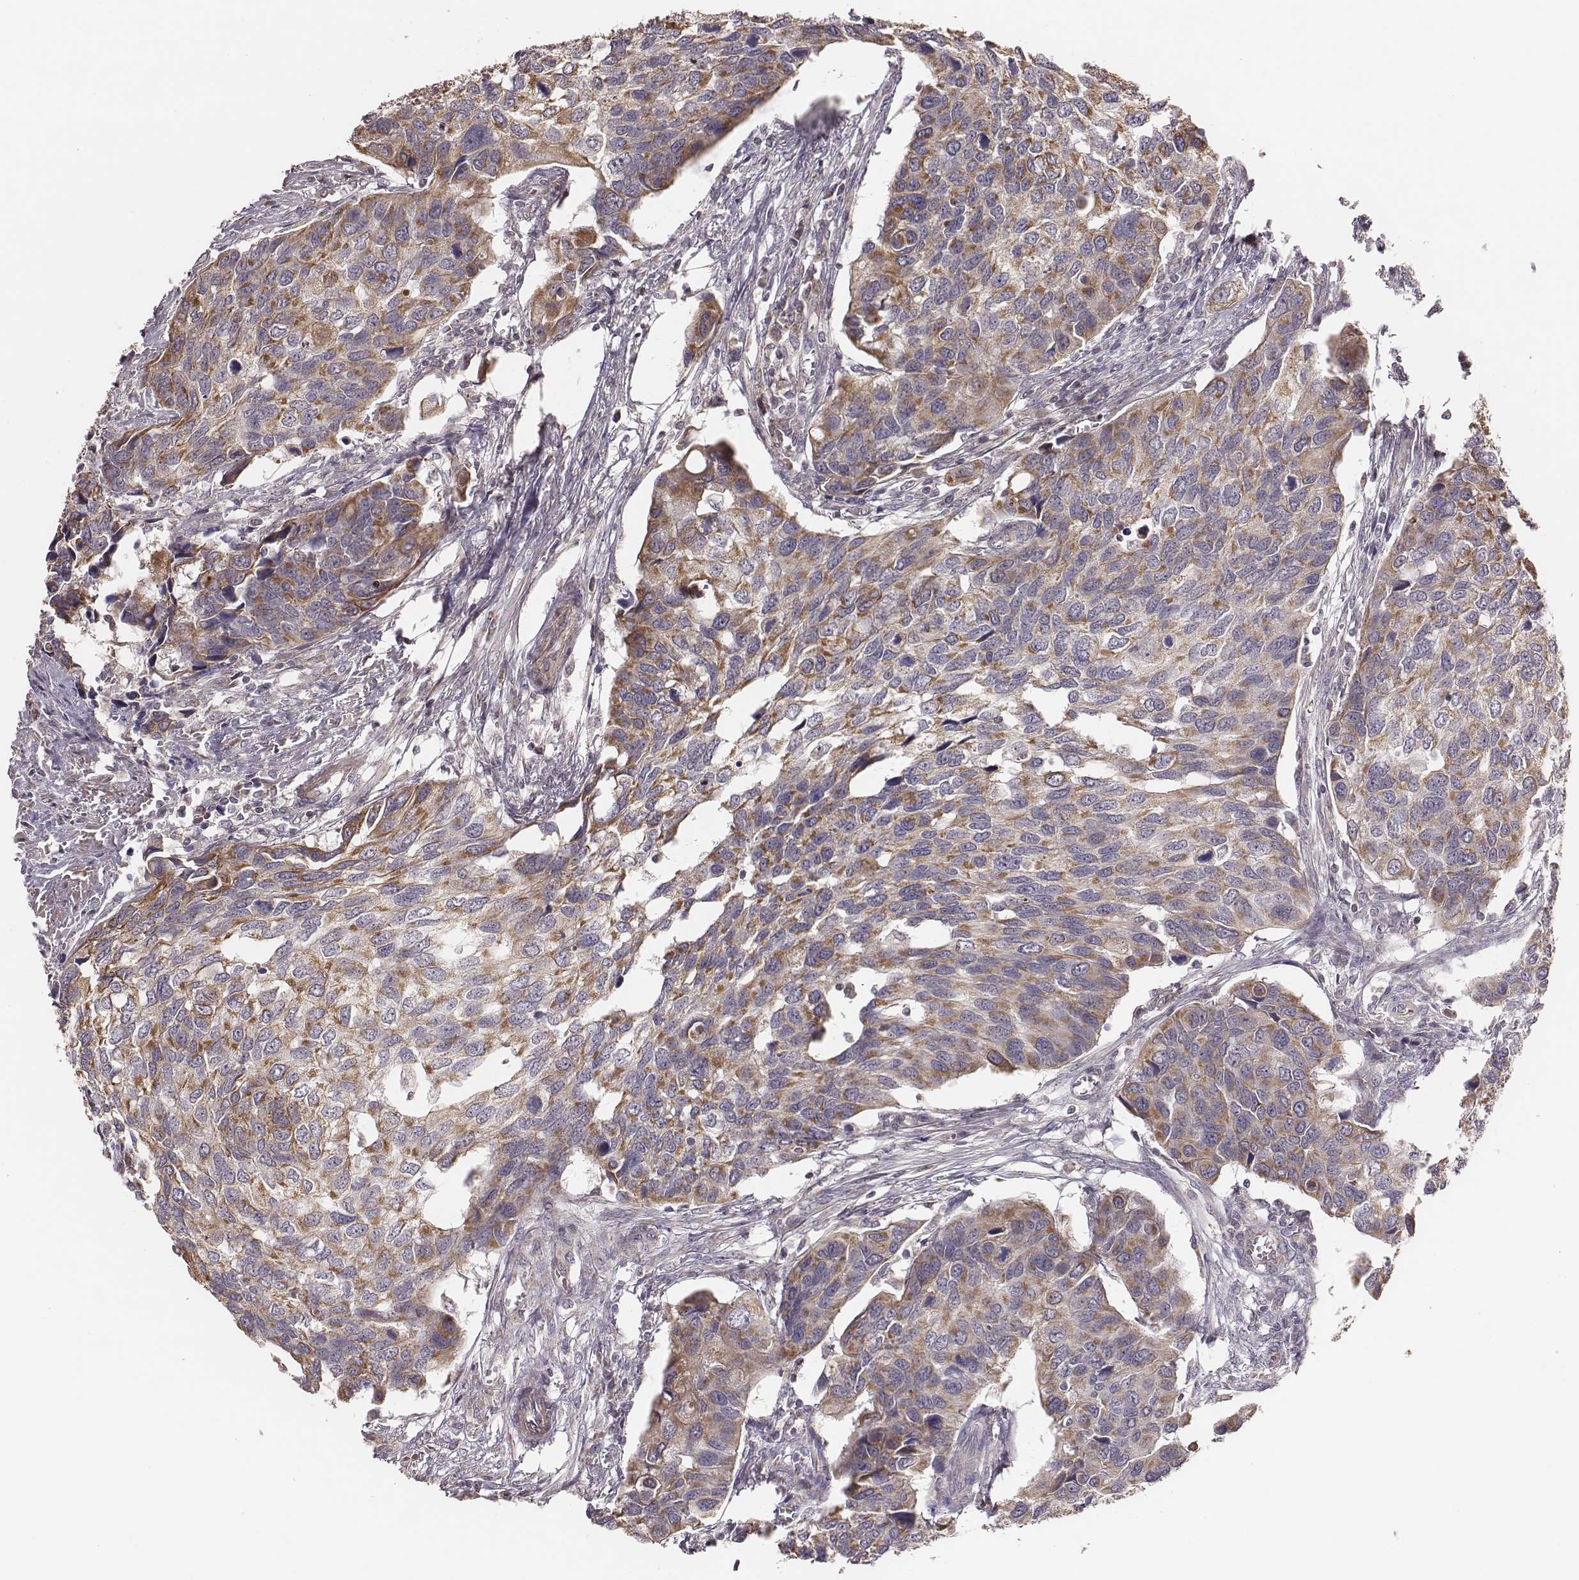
{"staining": {"intensity": "weak", "quantity": ">75%", "location": "cytoplasmic/membranous"}, "tissue": "urothelial cancer", "cell_type": "Tumor cells", "image_type": "cancer", "snomed": [{"axis": "morphology", "description": "Urothelial carcinoma, High grade"}, {"axis": "topography", "description": "Urinary bladder"}], "caption": "Human urothelial cancer stained with a brown dye reveals weak cytoplasmic/membranous positive positivity in approximately >75% of tumor cells.", "gene": "HAVCR1", "patient": {"sex": "male", "age": 60}}